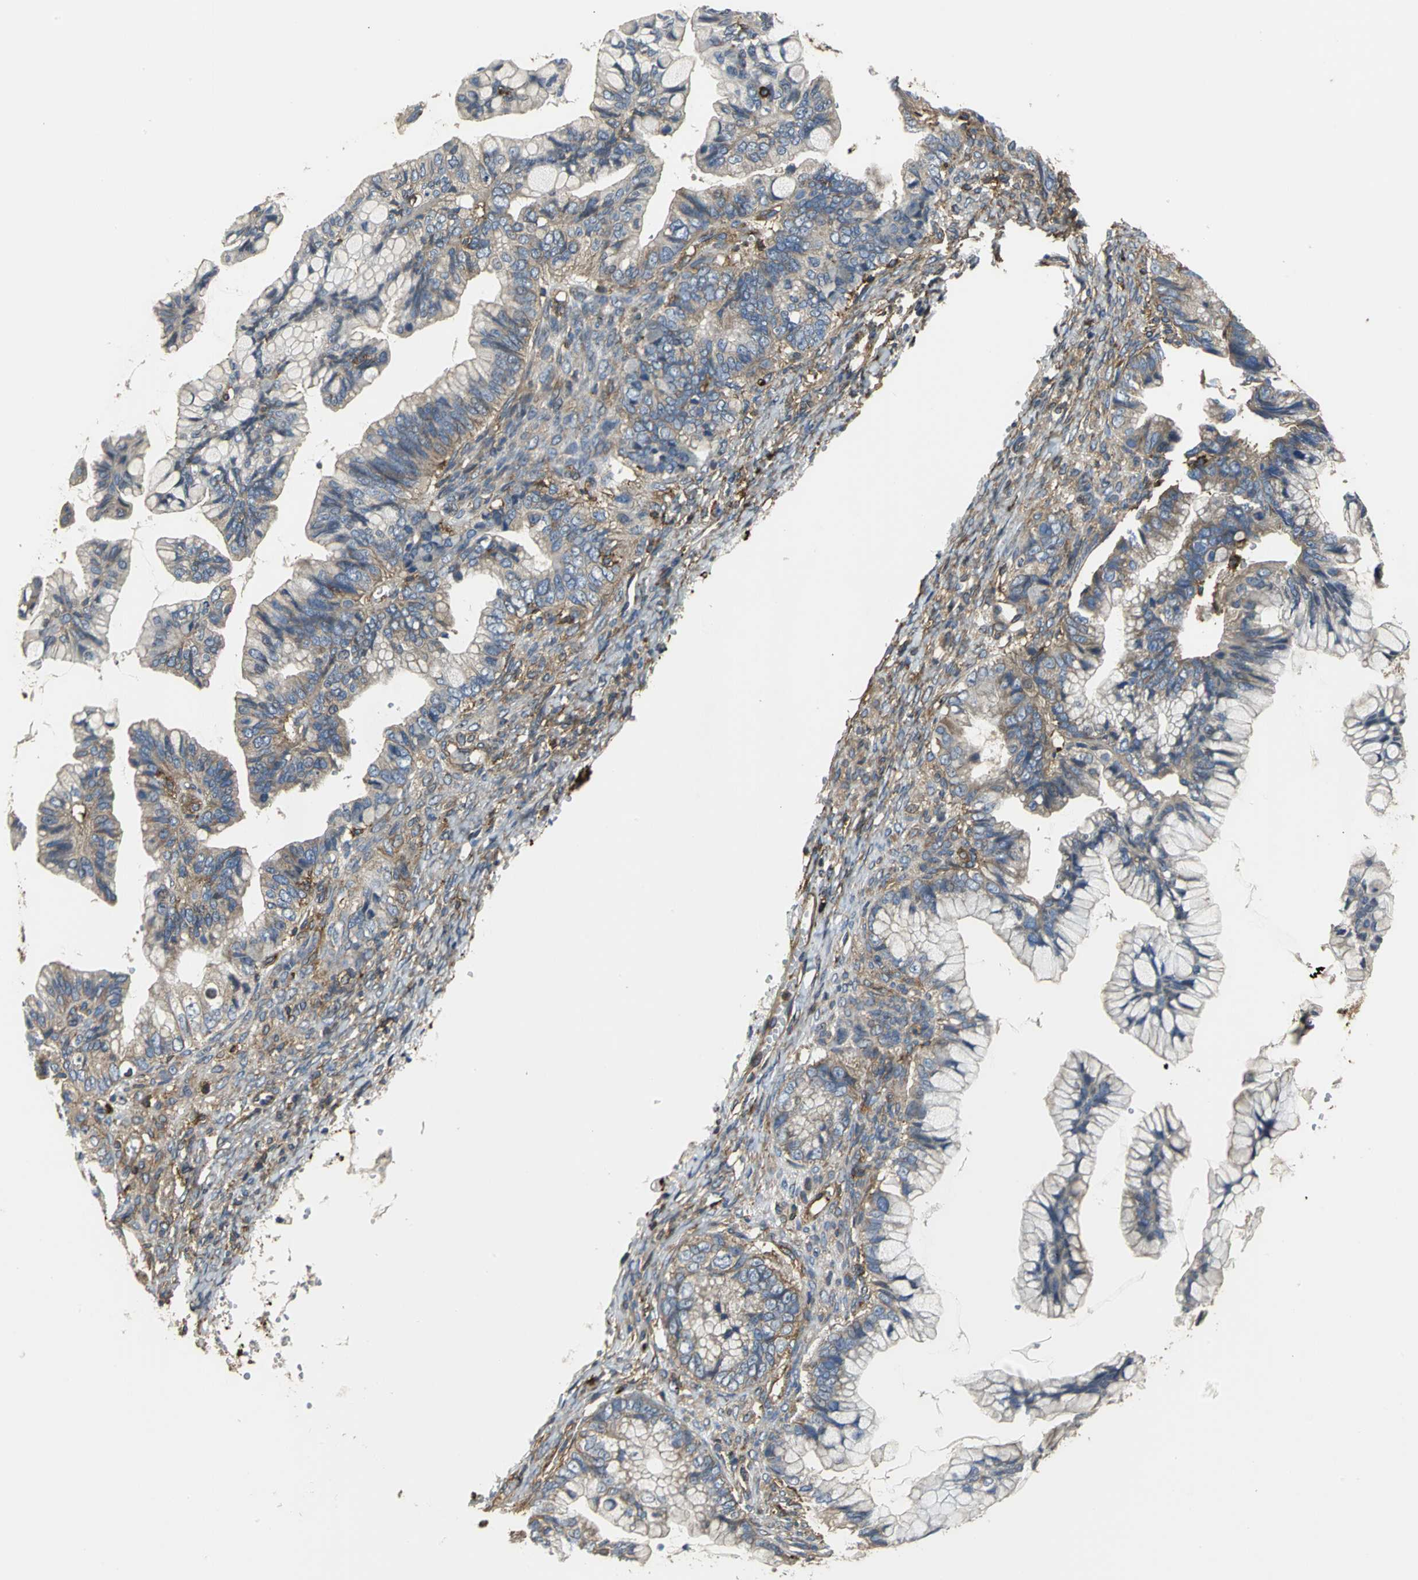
{"staining": {"intensity": "weak", "quantity": ">75%", "location": "cytoplasmic/membranous"}, "tissue": "ovarian cancer", "cell_type": "Tumor cells", "image_type": "cancer", "snomed": [{"axis": "morphology", "description": "Cystadenocarcinoma, mucinous, NOS"}, {"axis": "topography", "description": "Ovary"}], "caption": "Ovarian mucinous cystadenocarcinoma was stained to show a protein in brown. There is low levels of weak cytoplasmic/membranous expression in approximately >75% of tumor cells.", "gene": "TLN1", "patient": {"sex": "female", "age": 36}}